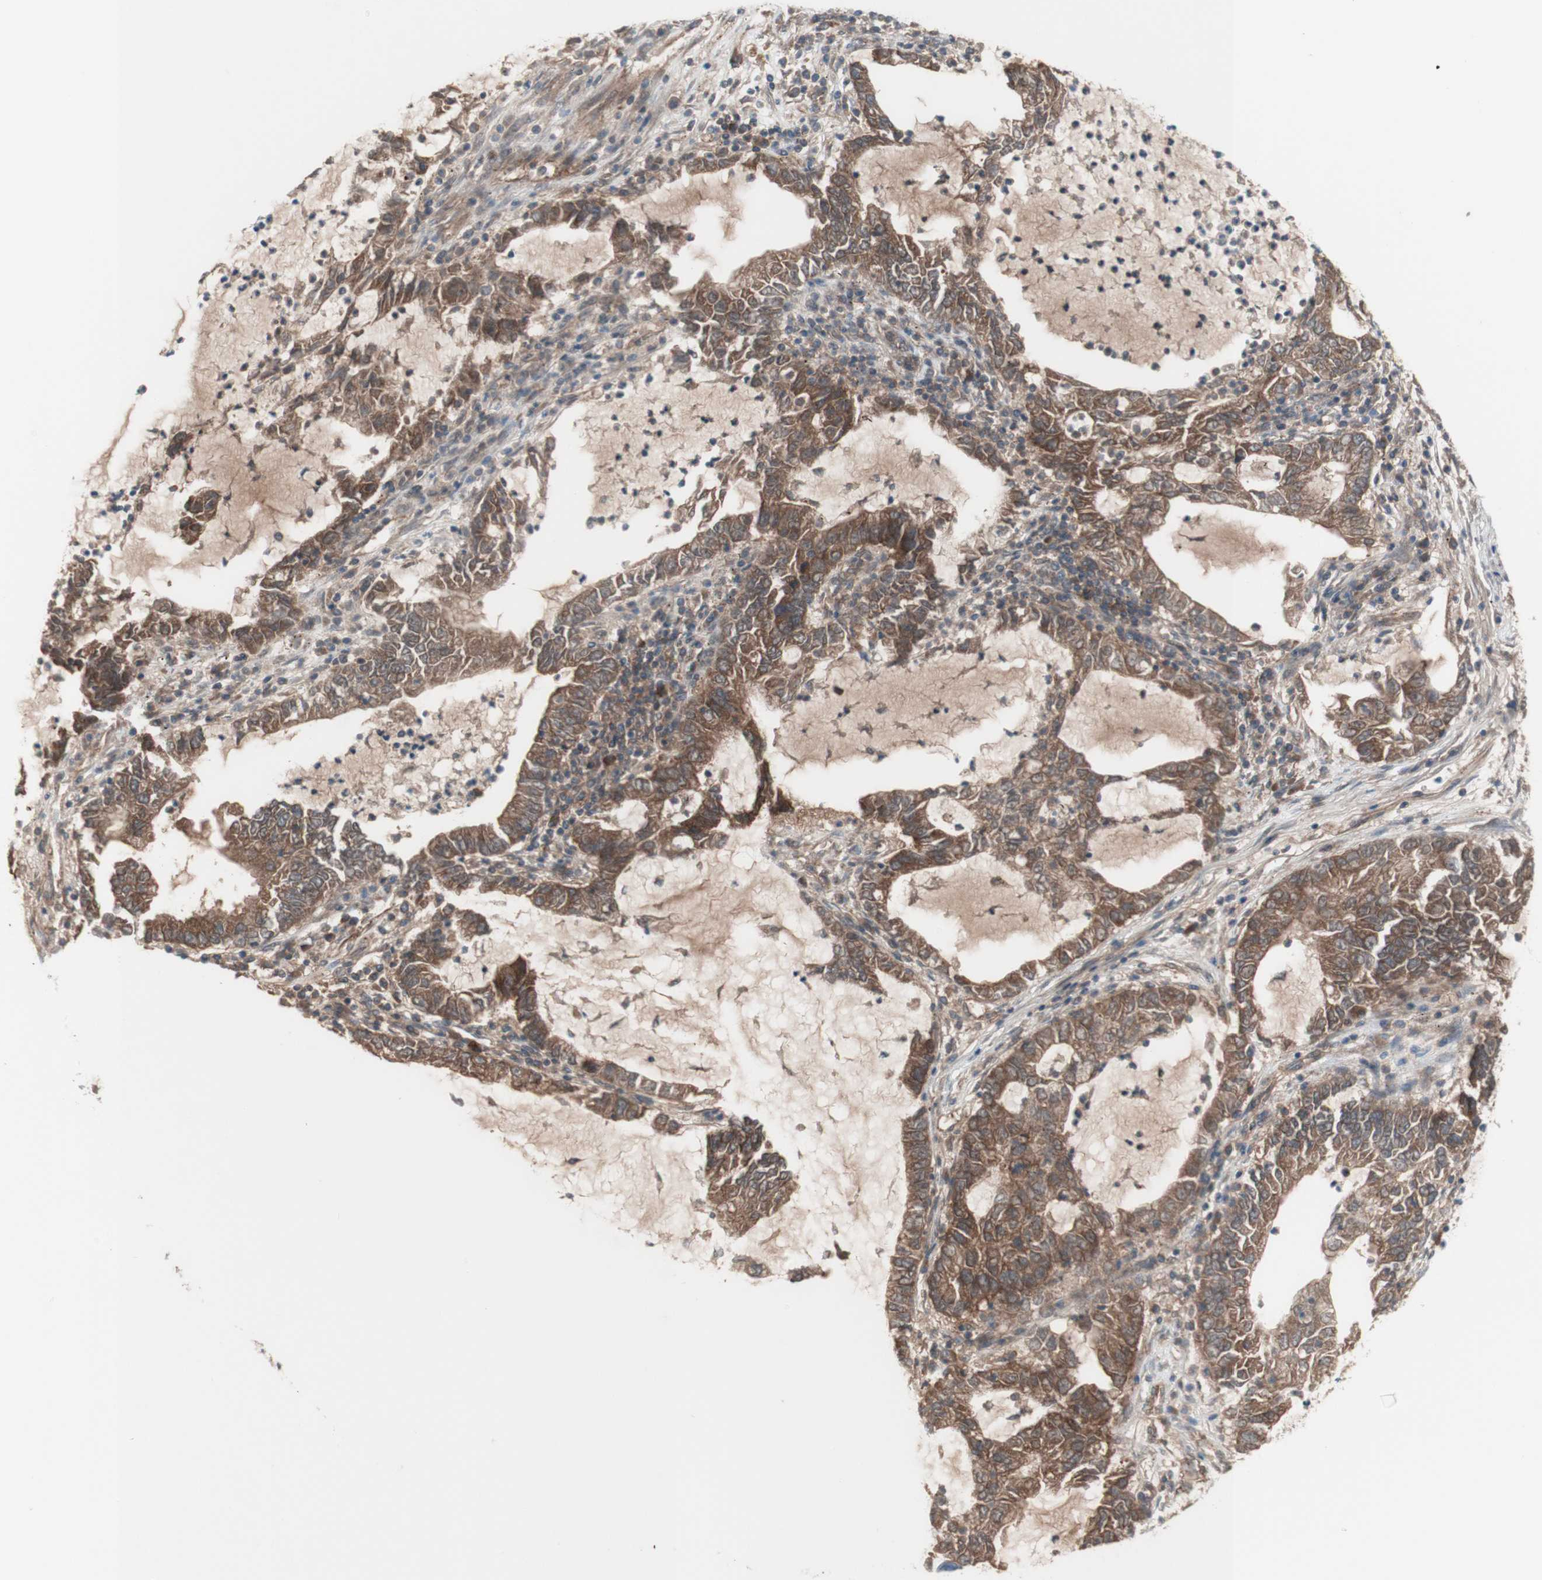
{"staining": {"intensity": "strong", "quantity": ">75%", "location": "cytoplasmic/membranous"}, "tissue": "lung cancer", "cell_type": "Tumor cells", "image_type": "cancer", "snomed": [{"axis": "morphology", "description": "Adenocarcinoma, NOS"}, {"axis": "topography", "description": "Lung"}], "caption": "This photomicrograph displays immunohistochemistry (IHC) staining of lung cancer (adenocarcinoma), with high strong cytoplasmic/membranous staining in approximately >75% of tumor cells.", "gene": "CD46", "patient": {"sex": "female", "age": 51}}